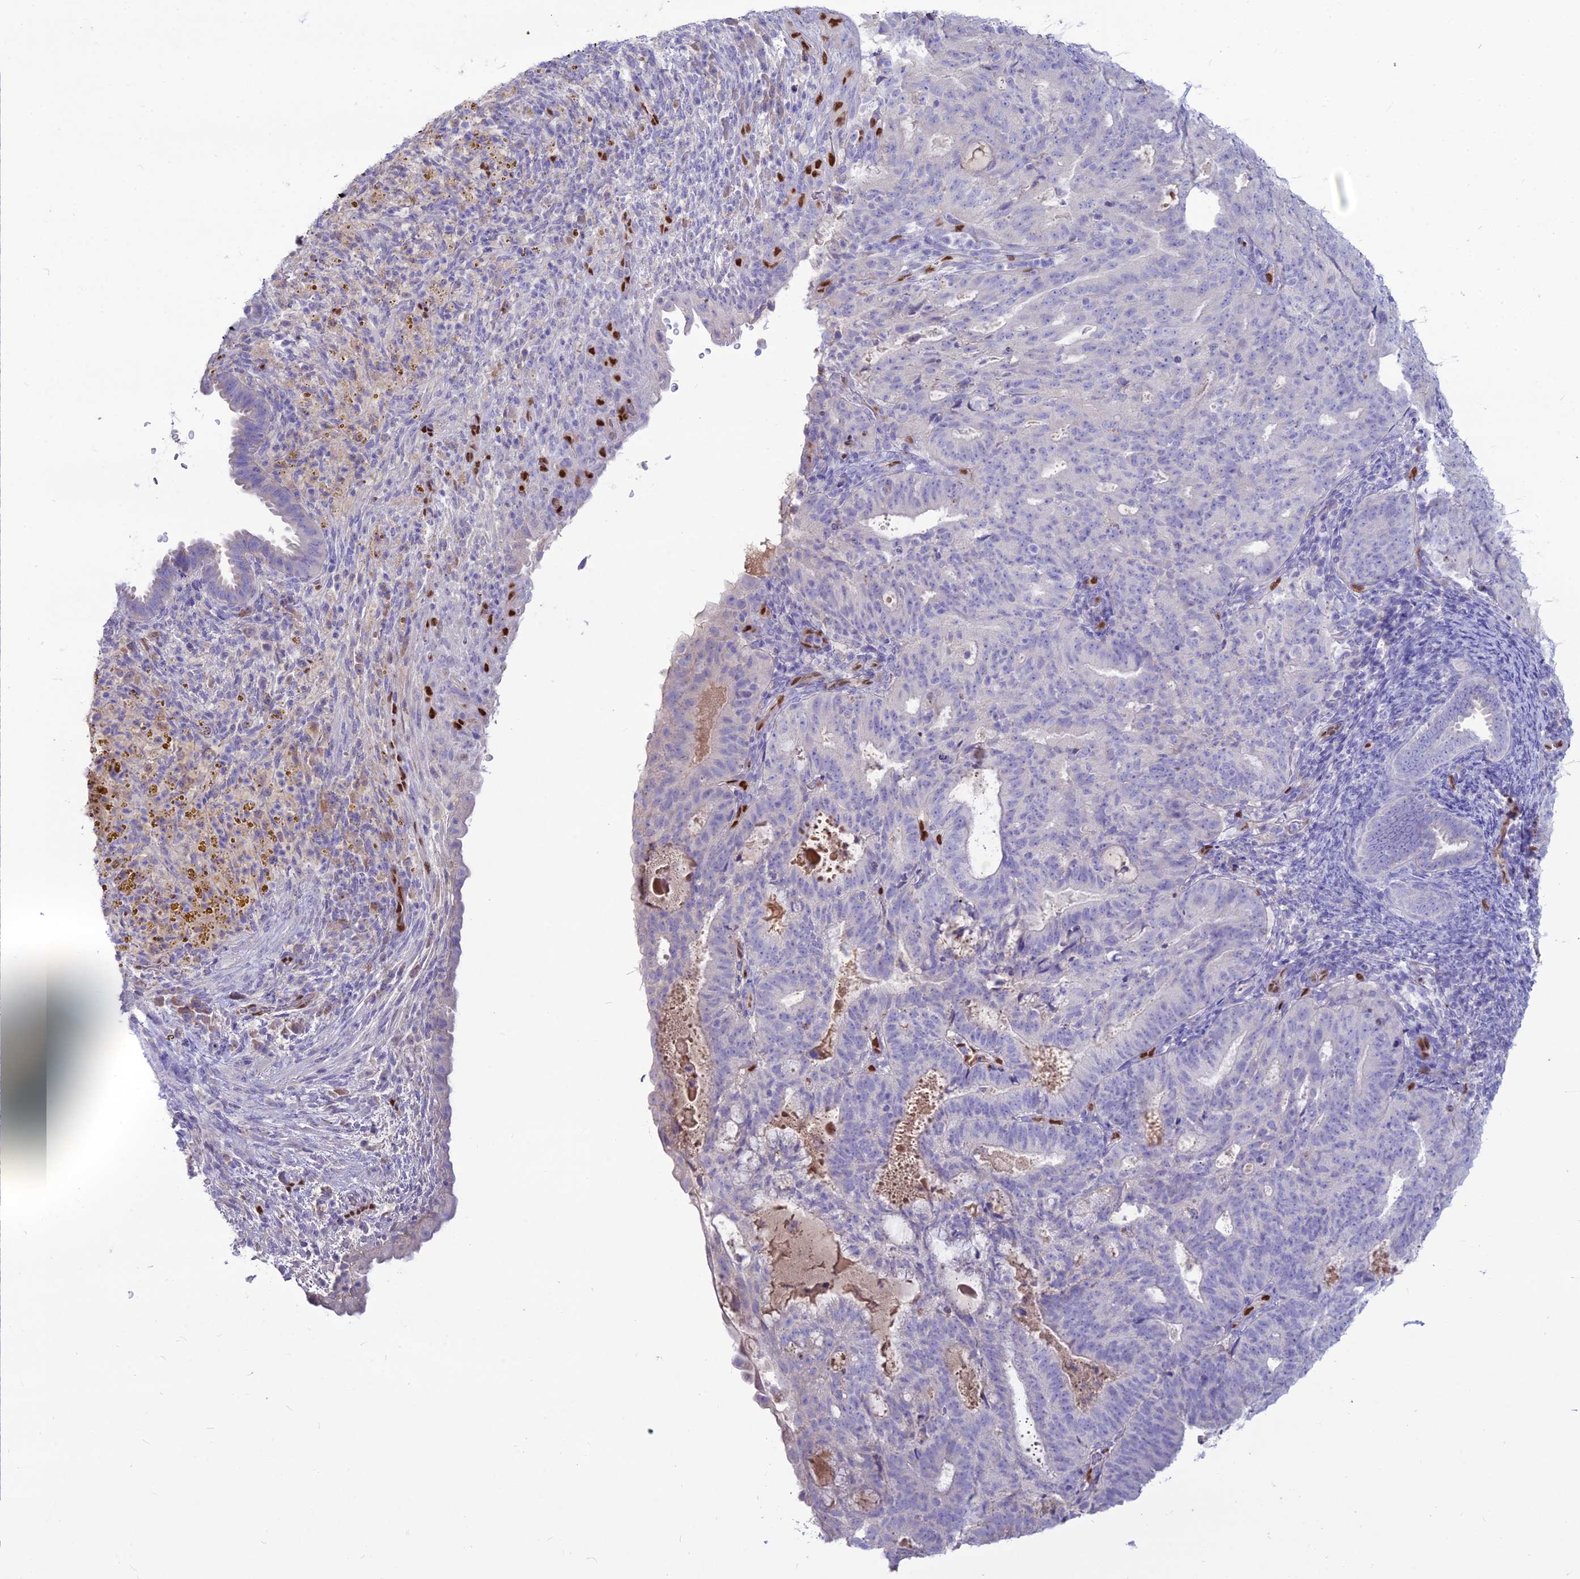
{"staining": {"intensity": "negative", "quantity": "none", "location": "none"}, "tissue": "endometrial cancer", "cell_type": "Tumor cells", "image_type": "cancer", "snomed": [{"axis": "morphology", "description": "Adenocarcinoma, NOS"}, {"axis": "topography", "description": "Endometrium"}], "caption": "Immunohistochemistry histopathology image of neoplastic tissue: endometrial cancer stained with DAB (3,3'-diaminobenzidine) reveals no significant protein positivity in tumor cells.", "gene": "NOVA2", "patient": {"sex": "female", "age": 70}}